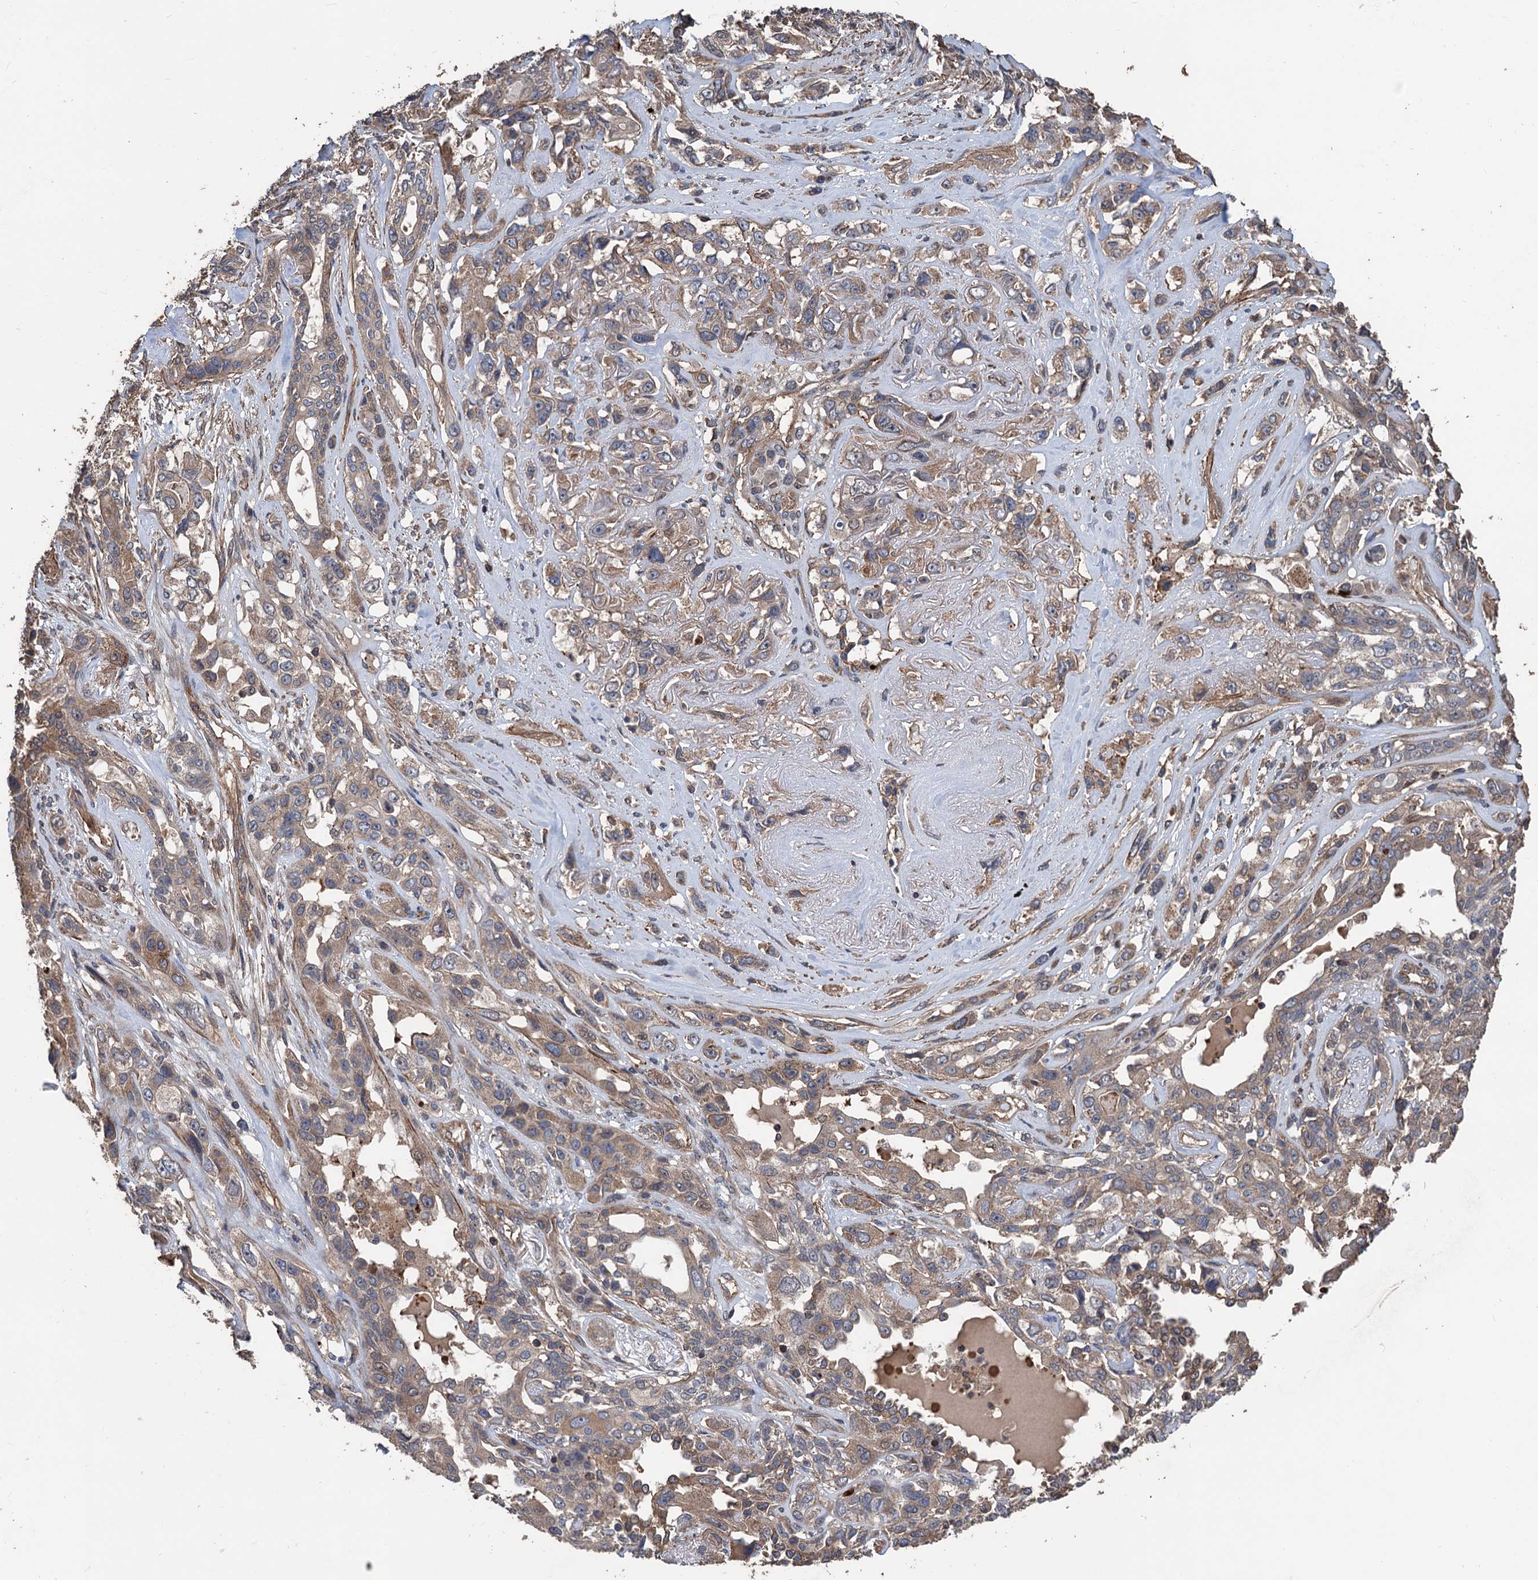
{"staining": {"intensity": "weak", "quantity": "25%-75%", "location": "cytoplasmic/membranous"}, "tissue": "lung cancer", "cell_type": "Tumor cells", "image_type": "cancer", "snomed": [{"axis": "morphology", "description": "Squamous cell carcinoma, NOS"}, {"axis": "topography", "description": "Lung"}], "caption": "Immunohistochemical staining of lung cancer (squamous cell carcinoma) exhibits low levels of weak cytoplasmic/membranous protein staining in about 25%-75% of tumor cells.", "gene": "PPP4R1", "patient": {"sex": "female", "age": 70}}